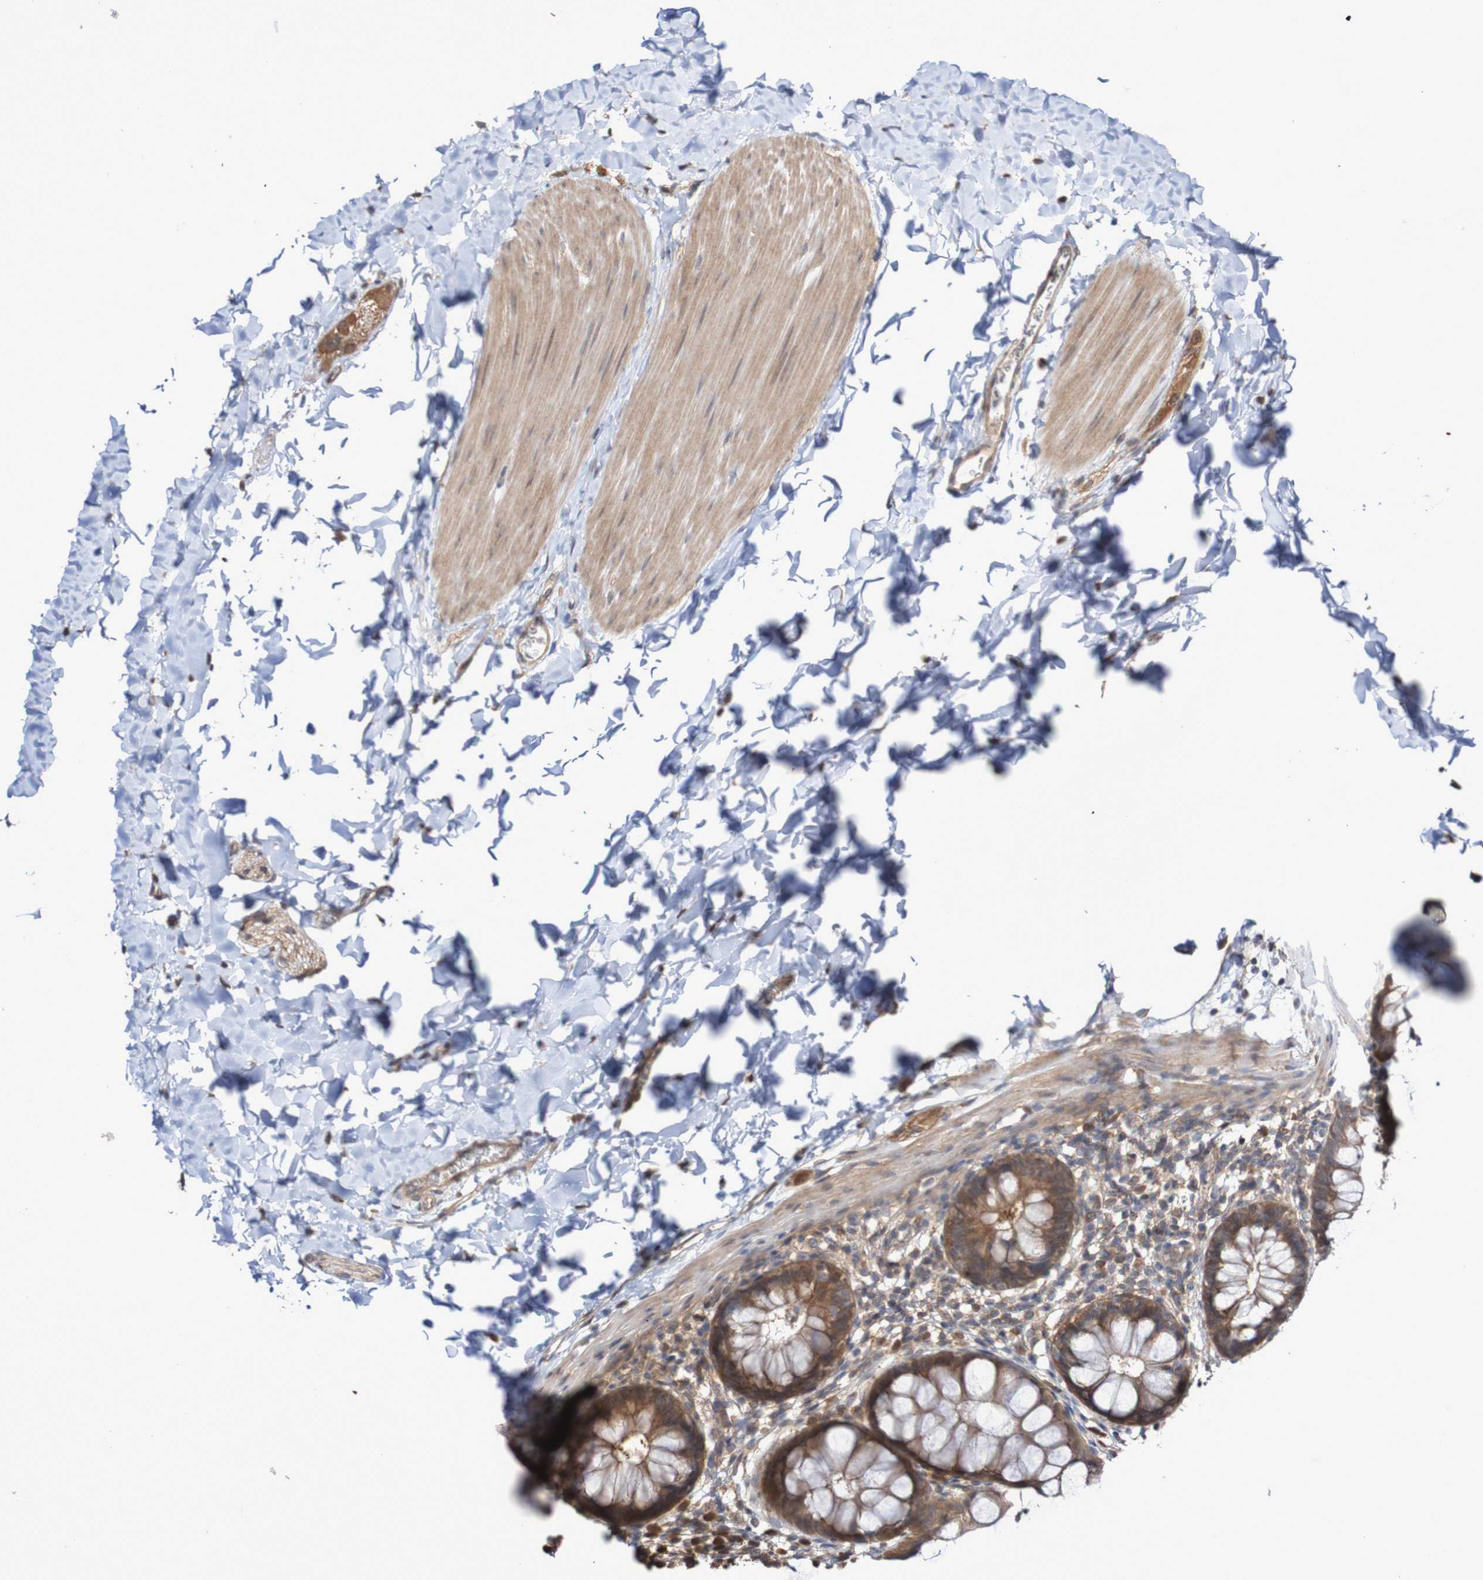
{"staining": {"intensity": "moderate", "quantity": ">75%", "location": "cytoplasmic/membranous"}, "tissue": "rectum", "cell_type": "Glandular cells", "image_type": "normal", "snomed": [{"axis": "morphology", "description": "Normal tissue, NOS"}, {"axis": "topography", "description": "Rectum"}], "caption": "Brown immunohistochemical staining in unremarkable rectum displays moderate cytoplasmic/membranous expression in approximately >75% of glandular cells. (DAB IHC with brightfield microscopy, high magnification).", "gene": "PHPT1", "patient": {"sex": "female", "age": 24}}